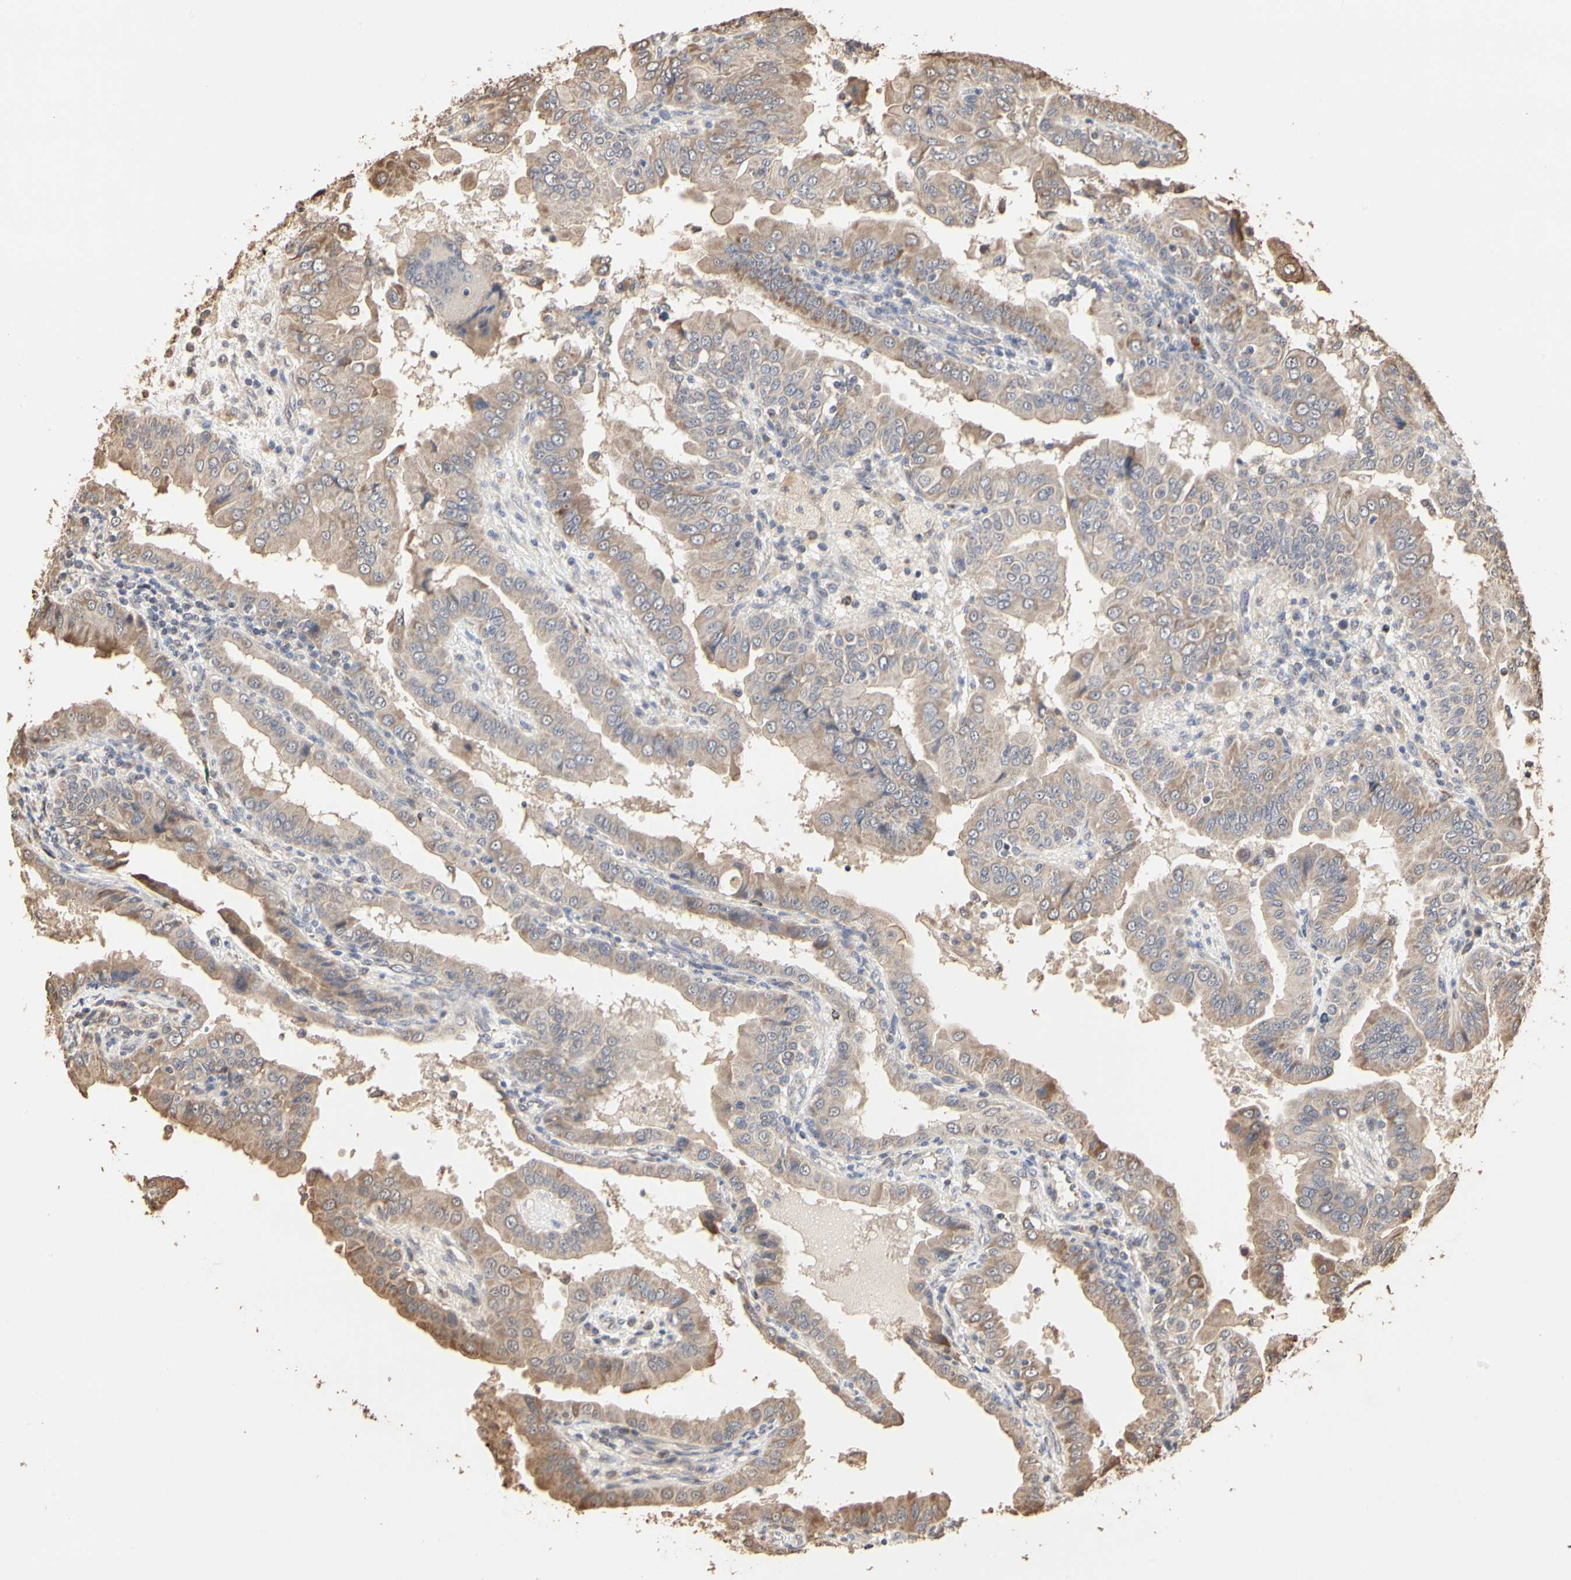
{"staining": {"intensity": "weak", "quantity": ">75%", "location": "cytoplasmic/membranous"}, "tissue": "thyroid cancer", "cell_type": "Tumor cells", "image_type": "cancer", "snomed": [{"axis": "morphology", "description": "Papillary adenocarcinoma, NOS"}, {"axis": "topography", "description": "Thyroid gland"}], "caption": "A low amount of weak cytoplasmic/membranous expression is identified in about >75% of tumor cells in thyroid papillary adenocarcinoma tissue.", "gene": "TAOK1", "patient": {"sex": "male", "age": 33}}